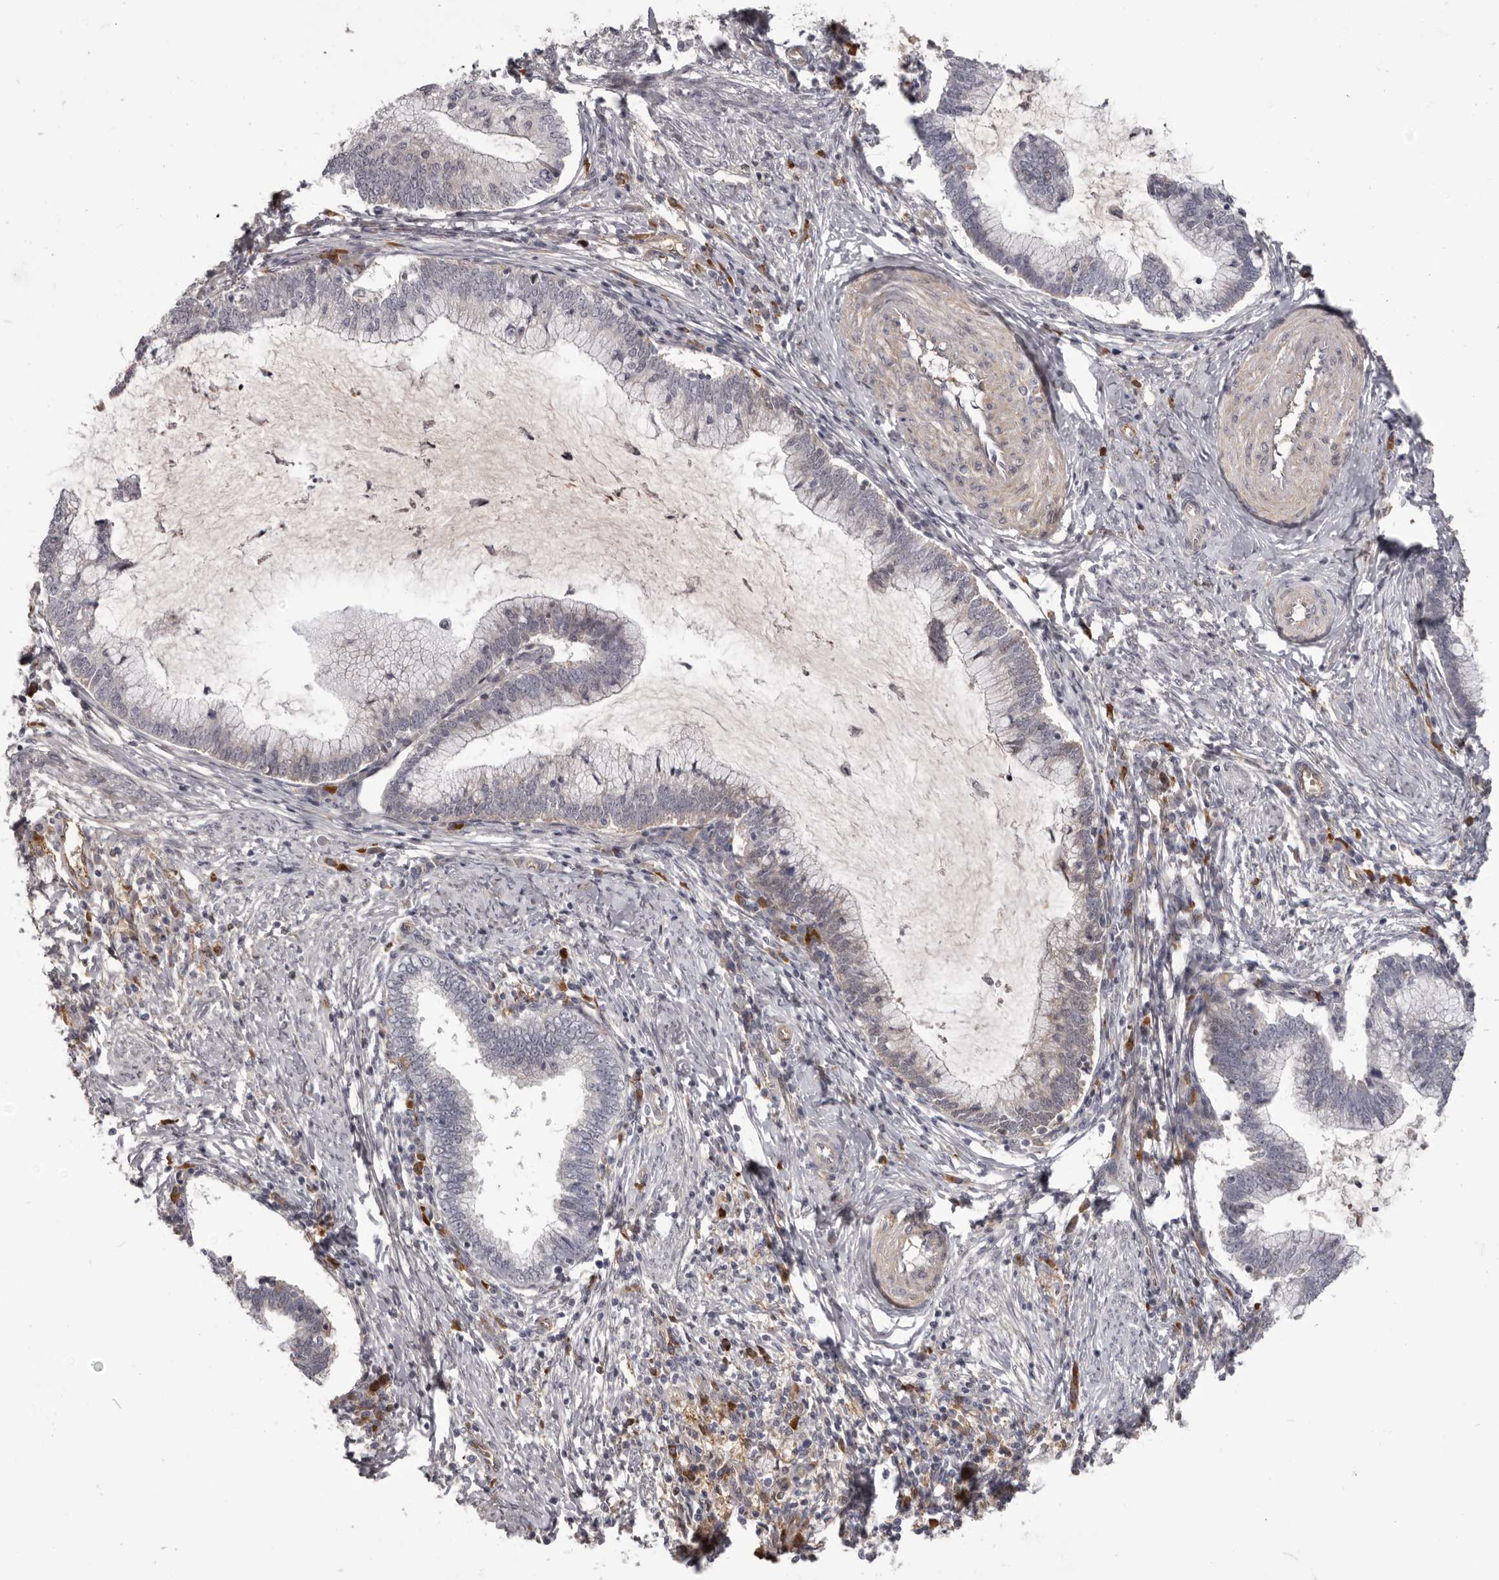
{"staining": {"intensity": "weak", "quantity": "<25%", "location": "cytoplasmic/membranous"}, "tissue": "cervical cancer", "cell_type": "Tumor cells", "image_type": "cancer", "snomed": [{"axis": "morphology", "description": "Adenocarcinoma, NOS"}, {"axis": "topography", "description": "Cervix"}], "caption": "Tumor cells show no significant protein expression in cervical cancer. (DAB (3,3'-diaminobenzidine) immunohistochemistry visualized using brightfield microscopy, high magnification).", "gene": "OTUD3", "patient": {"sex": "female", "age": 36}}